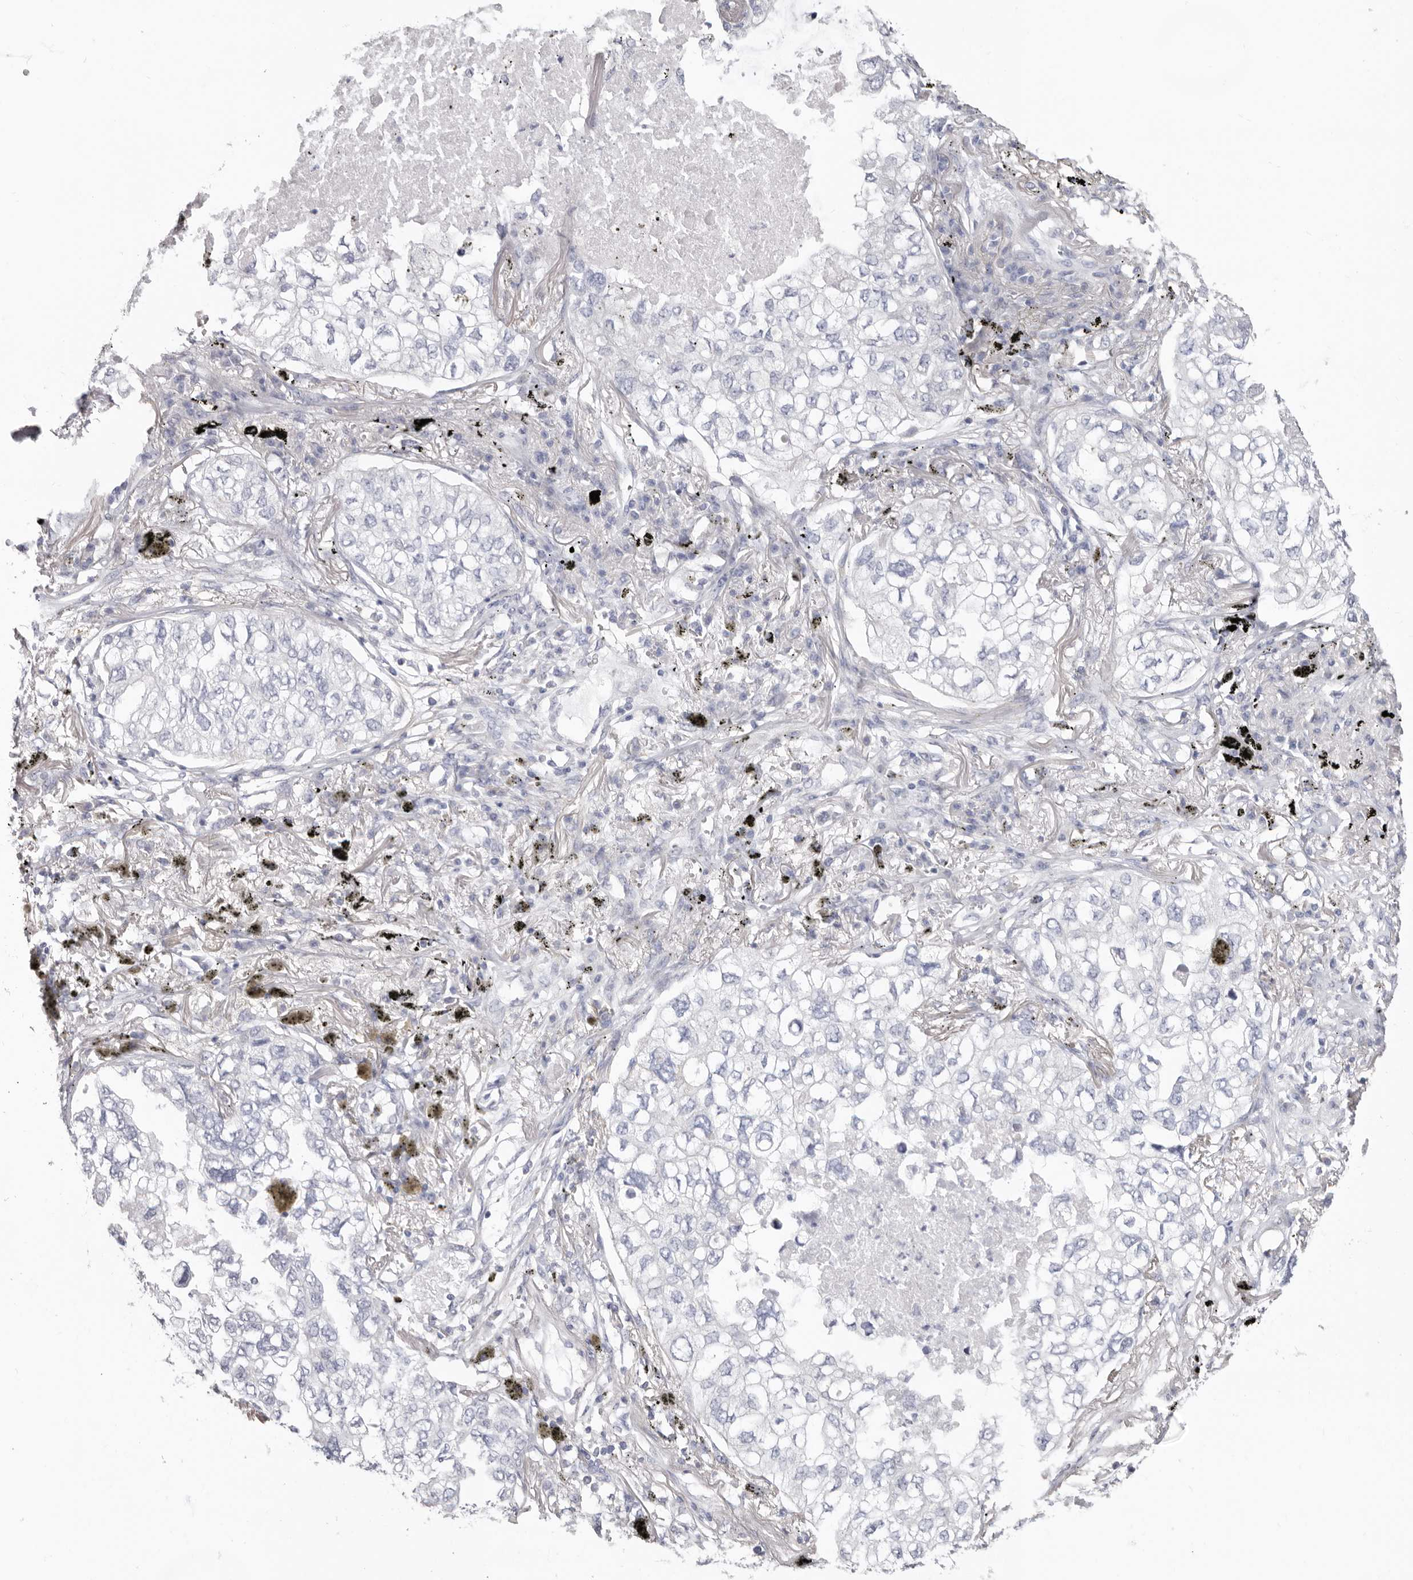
{"staining": {"intensity": "negative", "quantity": "none", "location": "none"}, "tissue": "lung cancer", "cell_type": "Tumor cells", "image_type": "cancer", "snomed": [{"axis": "morphology", "description": "Adenocarcinoma, NOS"}, {"axis": "topography", "description": "Lung"}], "caption": "The micrograph shows no staining of tumor cells in adenocarcinoma (lung).", "gene": "RSPO2", "patient": {"sex": "male", "age": 65}}